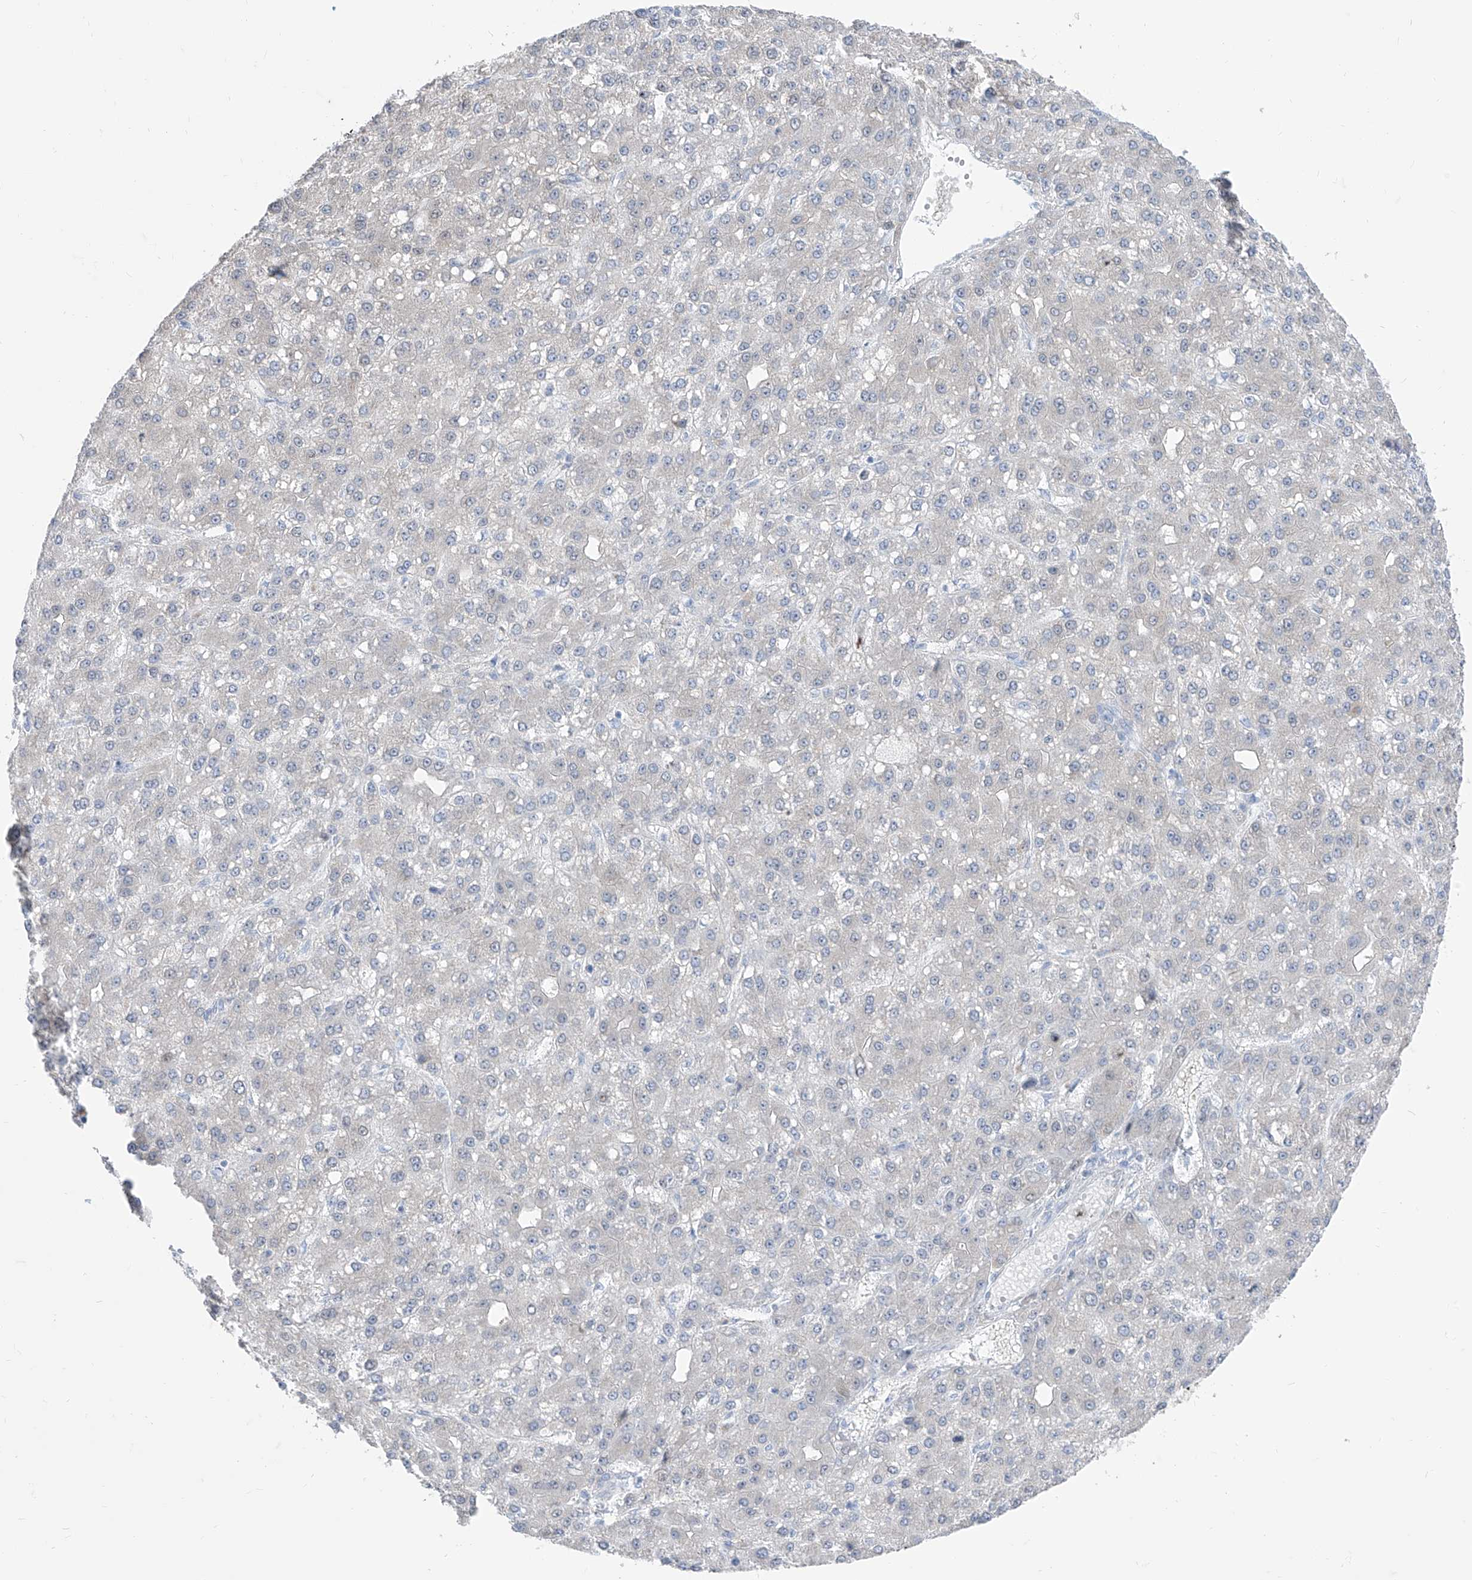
{"staining": {"intensity": "negative", "quantity": "none", "location": "none"}, "tissue": "liver cancer", "cell_type": "Tumor cells", "image_type": "cancer", "snomed": [{"axis": "morphology", "description": "Carcinoma, Hepatocellular, NOS"}, {"axis": "topography", "description": "Liver"}], "caption": "This is an immunohistochemistry (IHC) photomicrograph of liver cancer. There is no expression in tumor cells.", "gene": "BROX", "patient": {"sex": "male", "age": 67}}